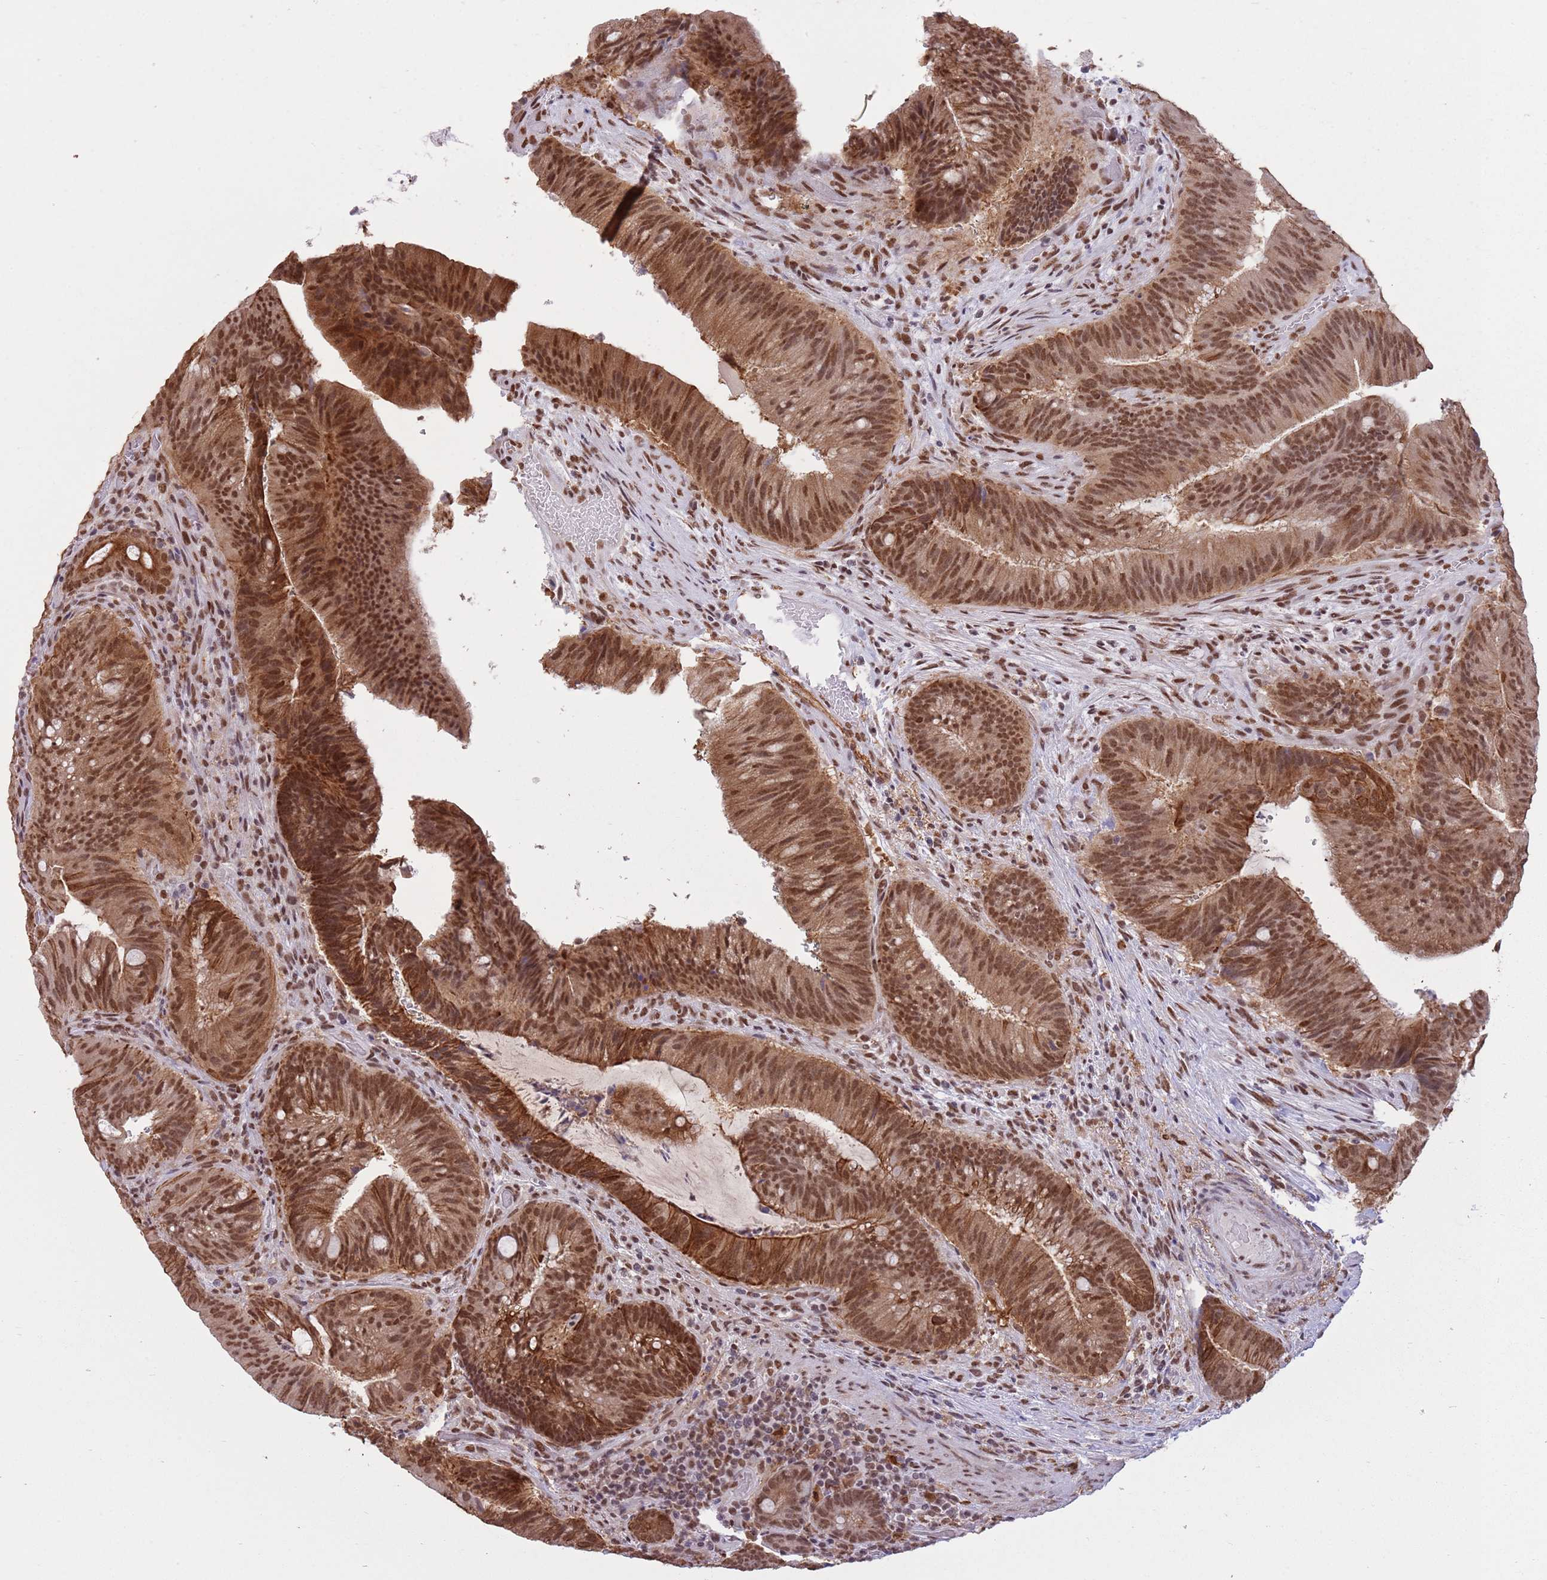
{"staining": {"intensity": "strong", "quantity": ">75%", "location": "cytoplasmic/membranous,nuclear"}, "tissue": "colorectal cancer", "cell_type": "Tumor cells", "image_type": "cancer", "snomed": [{"axis": "morphology", "description": "Adenocarcinoma, NOS"}, {"axis": "topography", "description": "Colon"}], "caption": "DAB (3,3'-diaminobenzidine) immunohistochemical staining of colorectal cancer reveals strong cytoplasmic/membranous and nuclear protein staining in about >75% of tumor cells.", "gene": "TRIM32", "patient": {"sex": "female", "age": 43}}